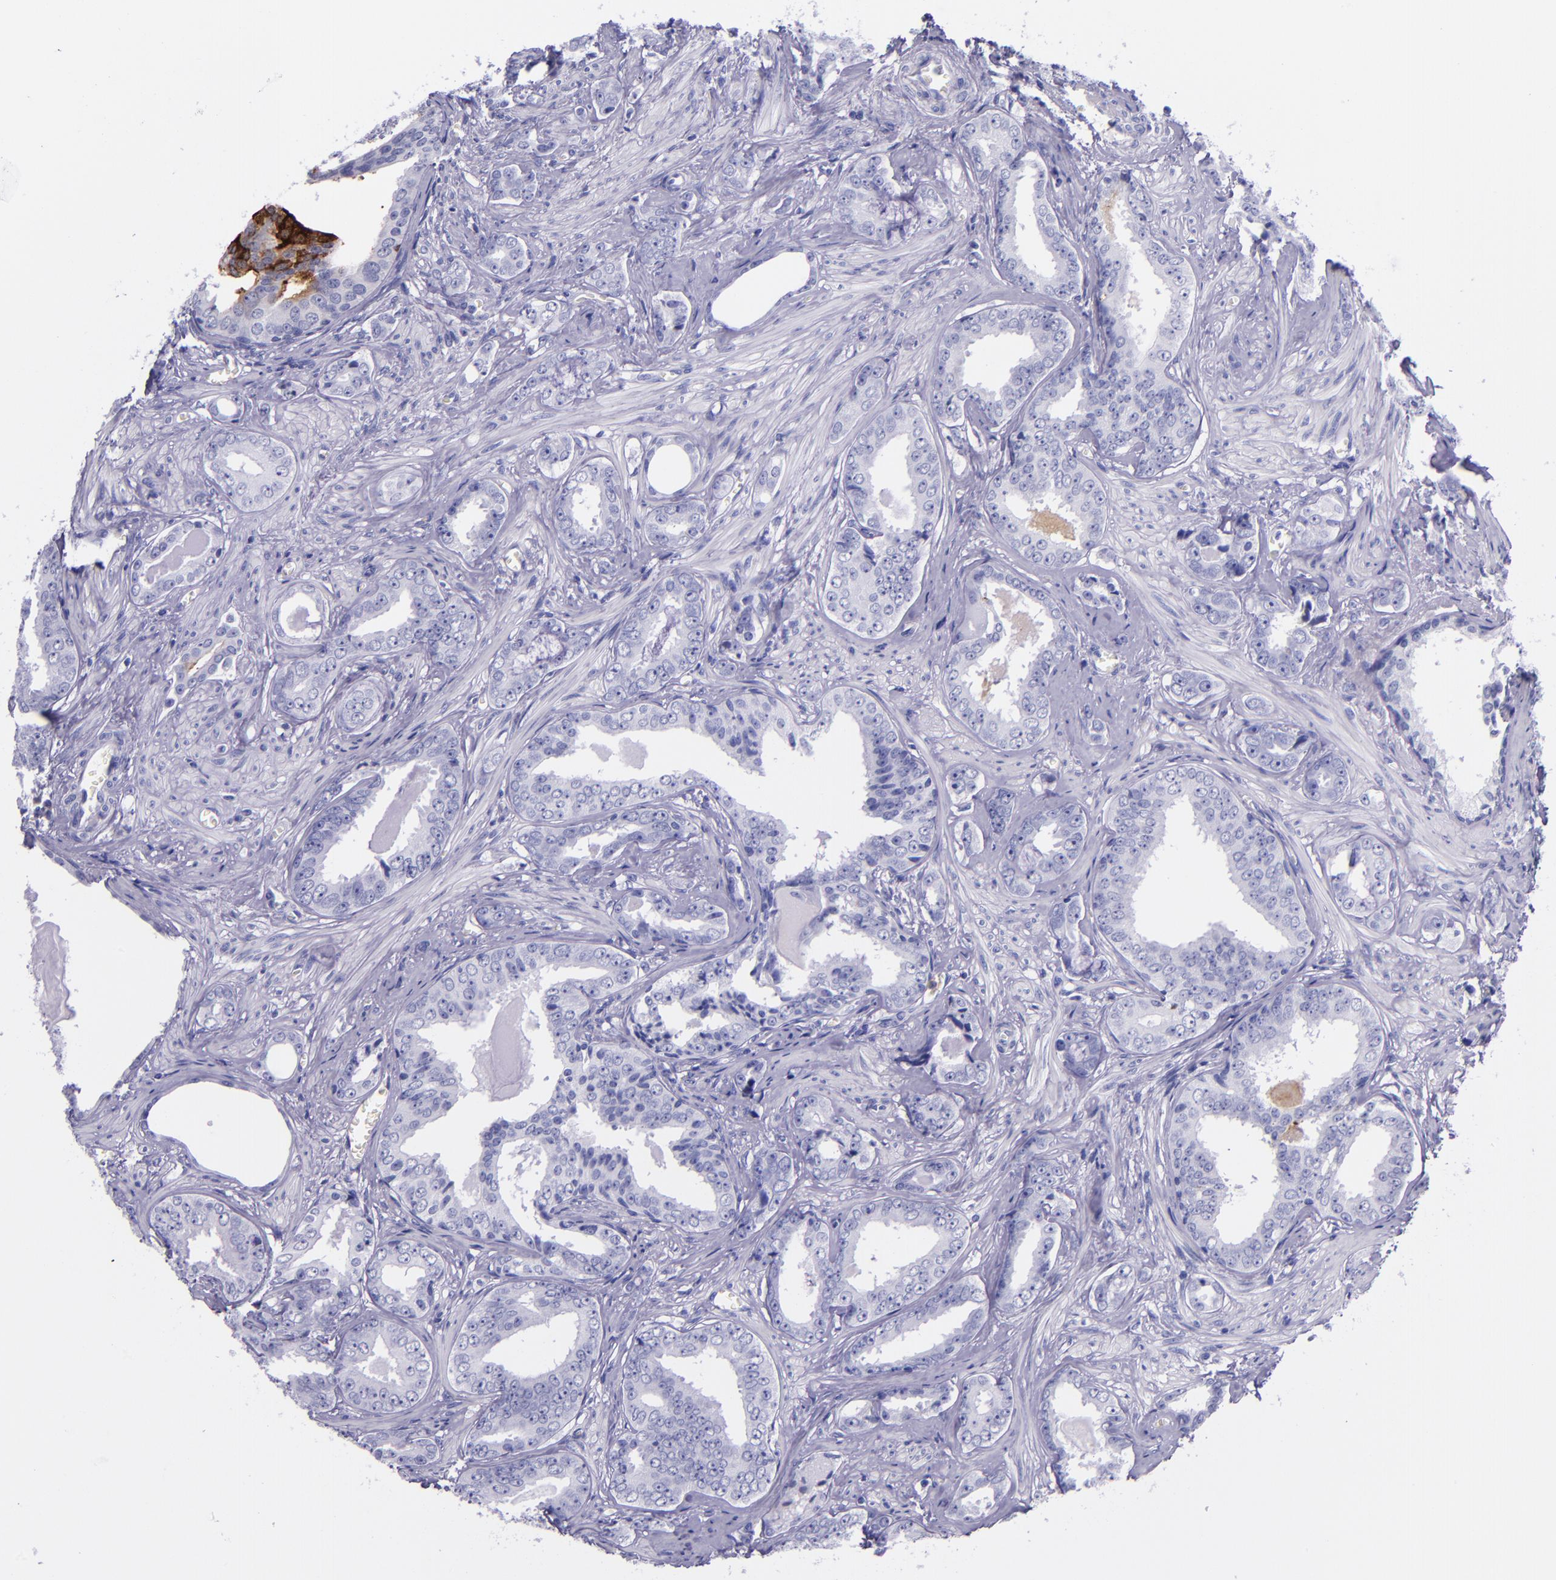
{"staining": {"intensity": "negative", "quantity": "none", "location": "none"}, "tissue": "prostate cancer", "cell_type": "Tumor cells", "image_type": "cancer", "snomed": [{"axis": "morphology", "description": "Adenocarcinoma, Medium grade"}, {"axis": "topography", "description": "Prostate"}], "caption": "Prostate adenocarcinoma (medium-grade) was stained to show a protein in brown. There is no significant expression in tumor cells.", "gene": "SLPI", "patient": {"sex": "male", "age": 79}}